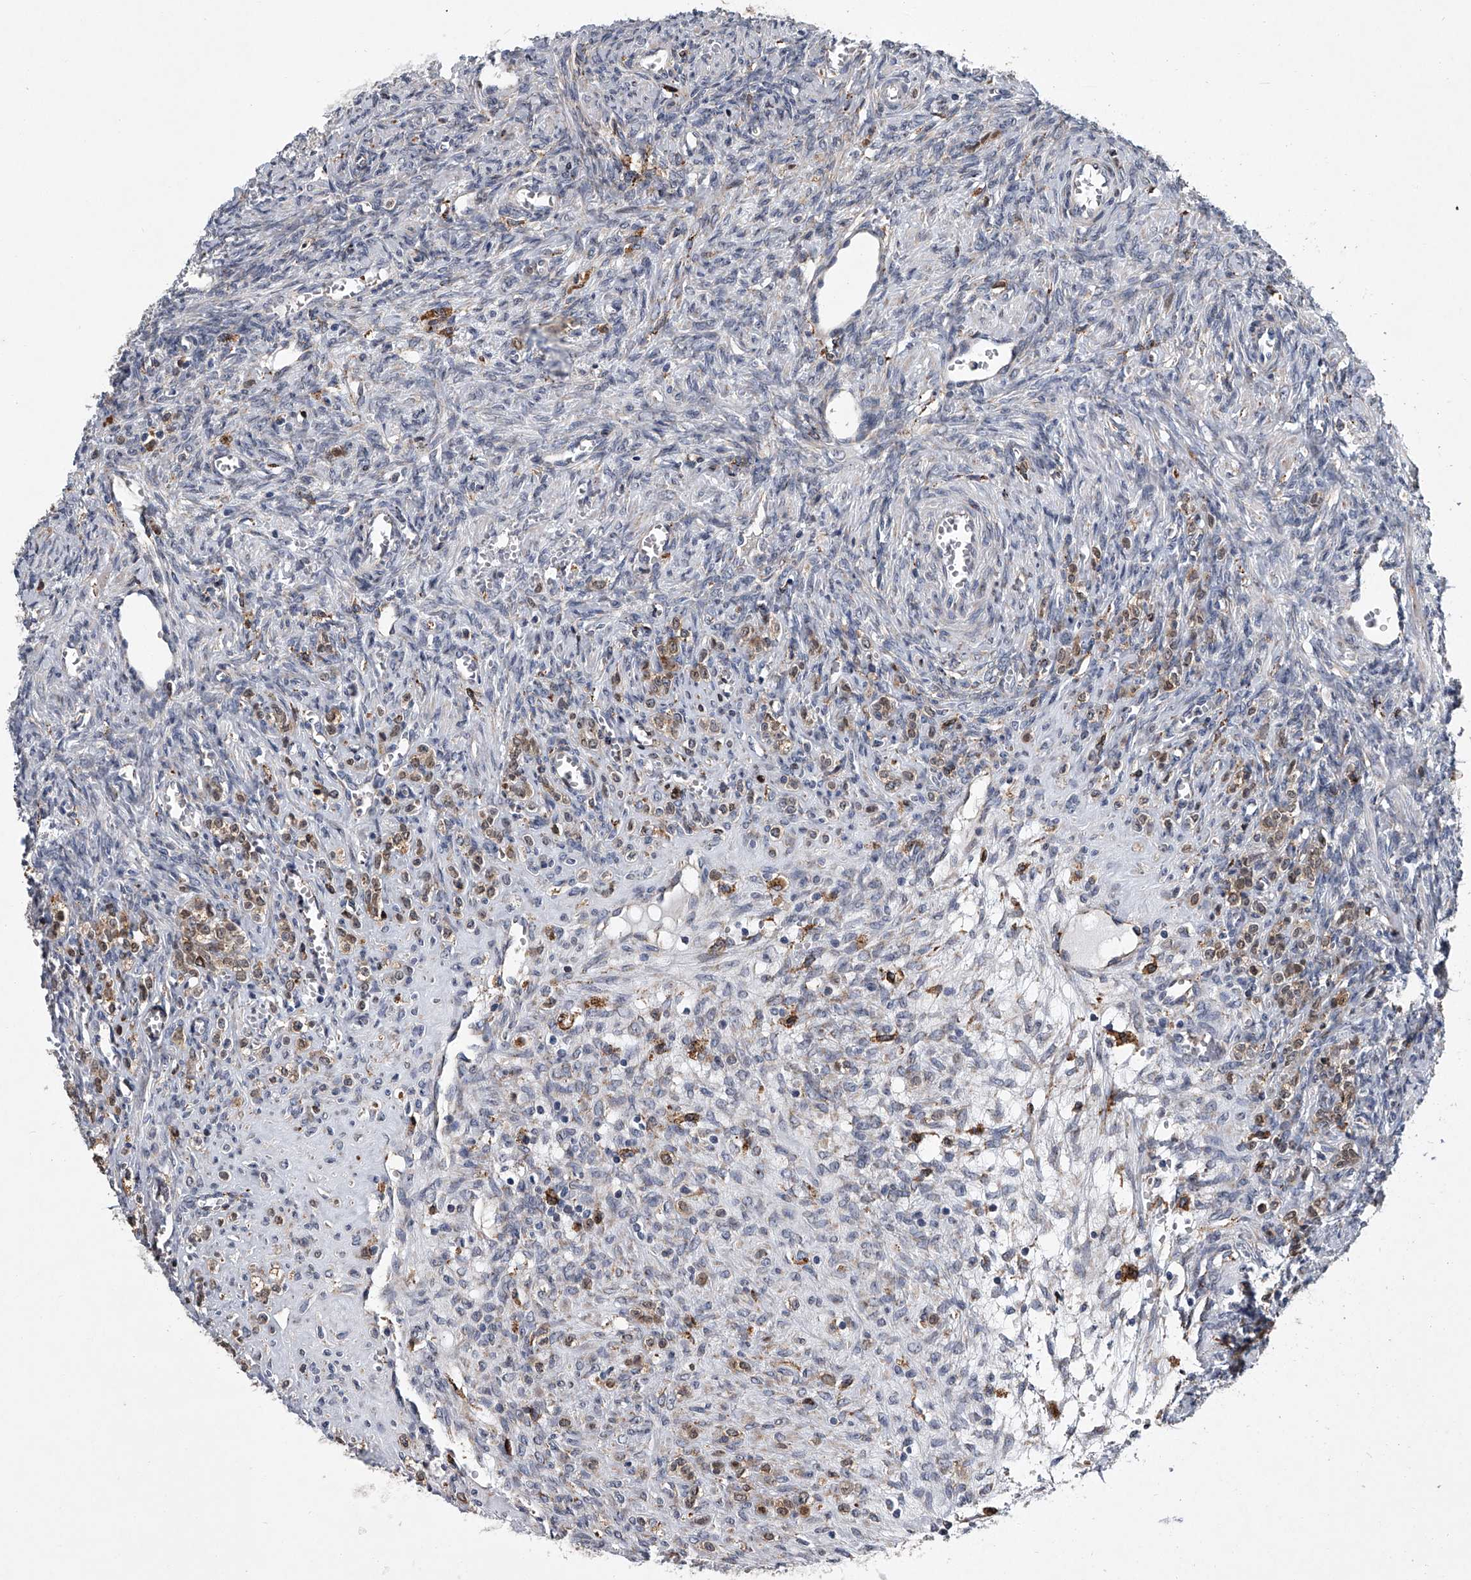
{"staining": {"intensity": "negative", "quantity": "none", "location": "none"}, "tissue": "ovary", "cell_type": "Ovarian stroma cells", "image_type": "normal", "snomed": [{"axis": "morphology", "description": "Normal tissue, NOS"}, {"axis": "topography", "description": "Ovary"}], "caption": "High magnification brightfield microscopy of unremarkable ovary stained with DAB (brown) and counterstained with hematoxylin (blue): ovarian stroma cells show no significant positivity.", "gene": "TMEM63C", "patient": {"sex": "female", "age": 41}}